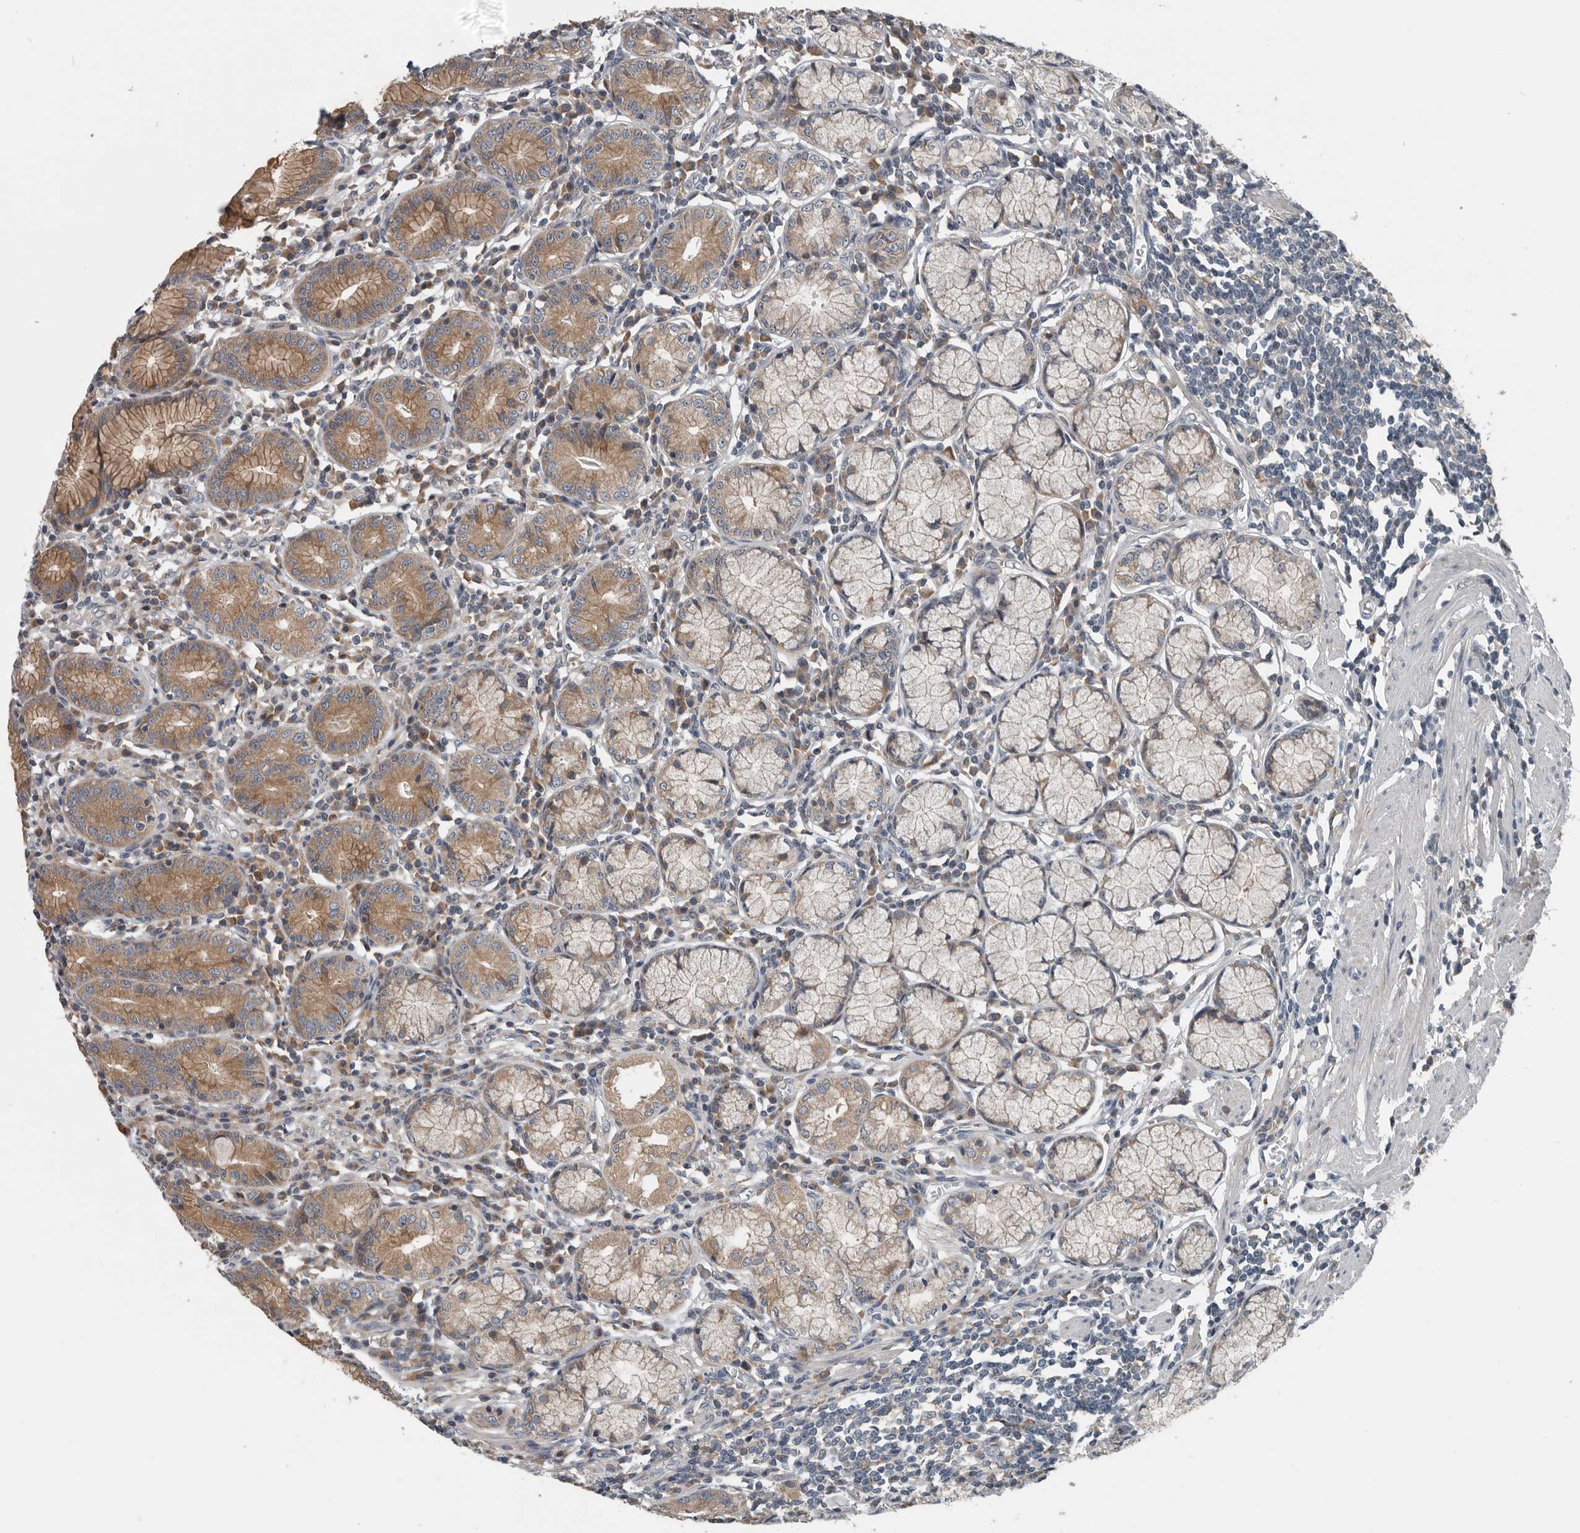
{"staining": {"intensity": "moderate", "quantity": ">75%", "location": "cytoplasmic/membranous"}, "tissue": "stomach", "cell_type": "Glandular cells", "image_type": "normal", "snomed": [{"axis": "morphology", "description": "Normal tissue, NOS"}, {"axis": "topography", "description": "Stomach"}], "caption": "IHC of benign human stomach exhibits medium levels of moderate cytoplasmic/membranous staining in approximately >75% of glandular cells. (DAB = brown stain, brightfield microscopy at high magnification).", "gene": "TMEM199", "patient": {"sex": "male", "age": 55}}